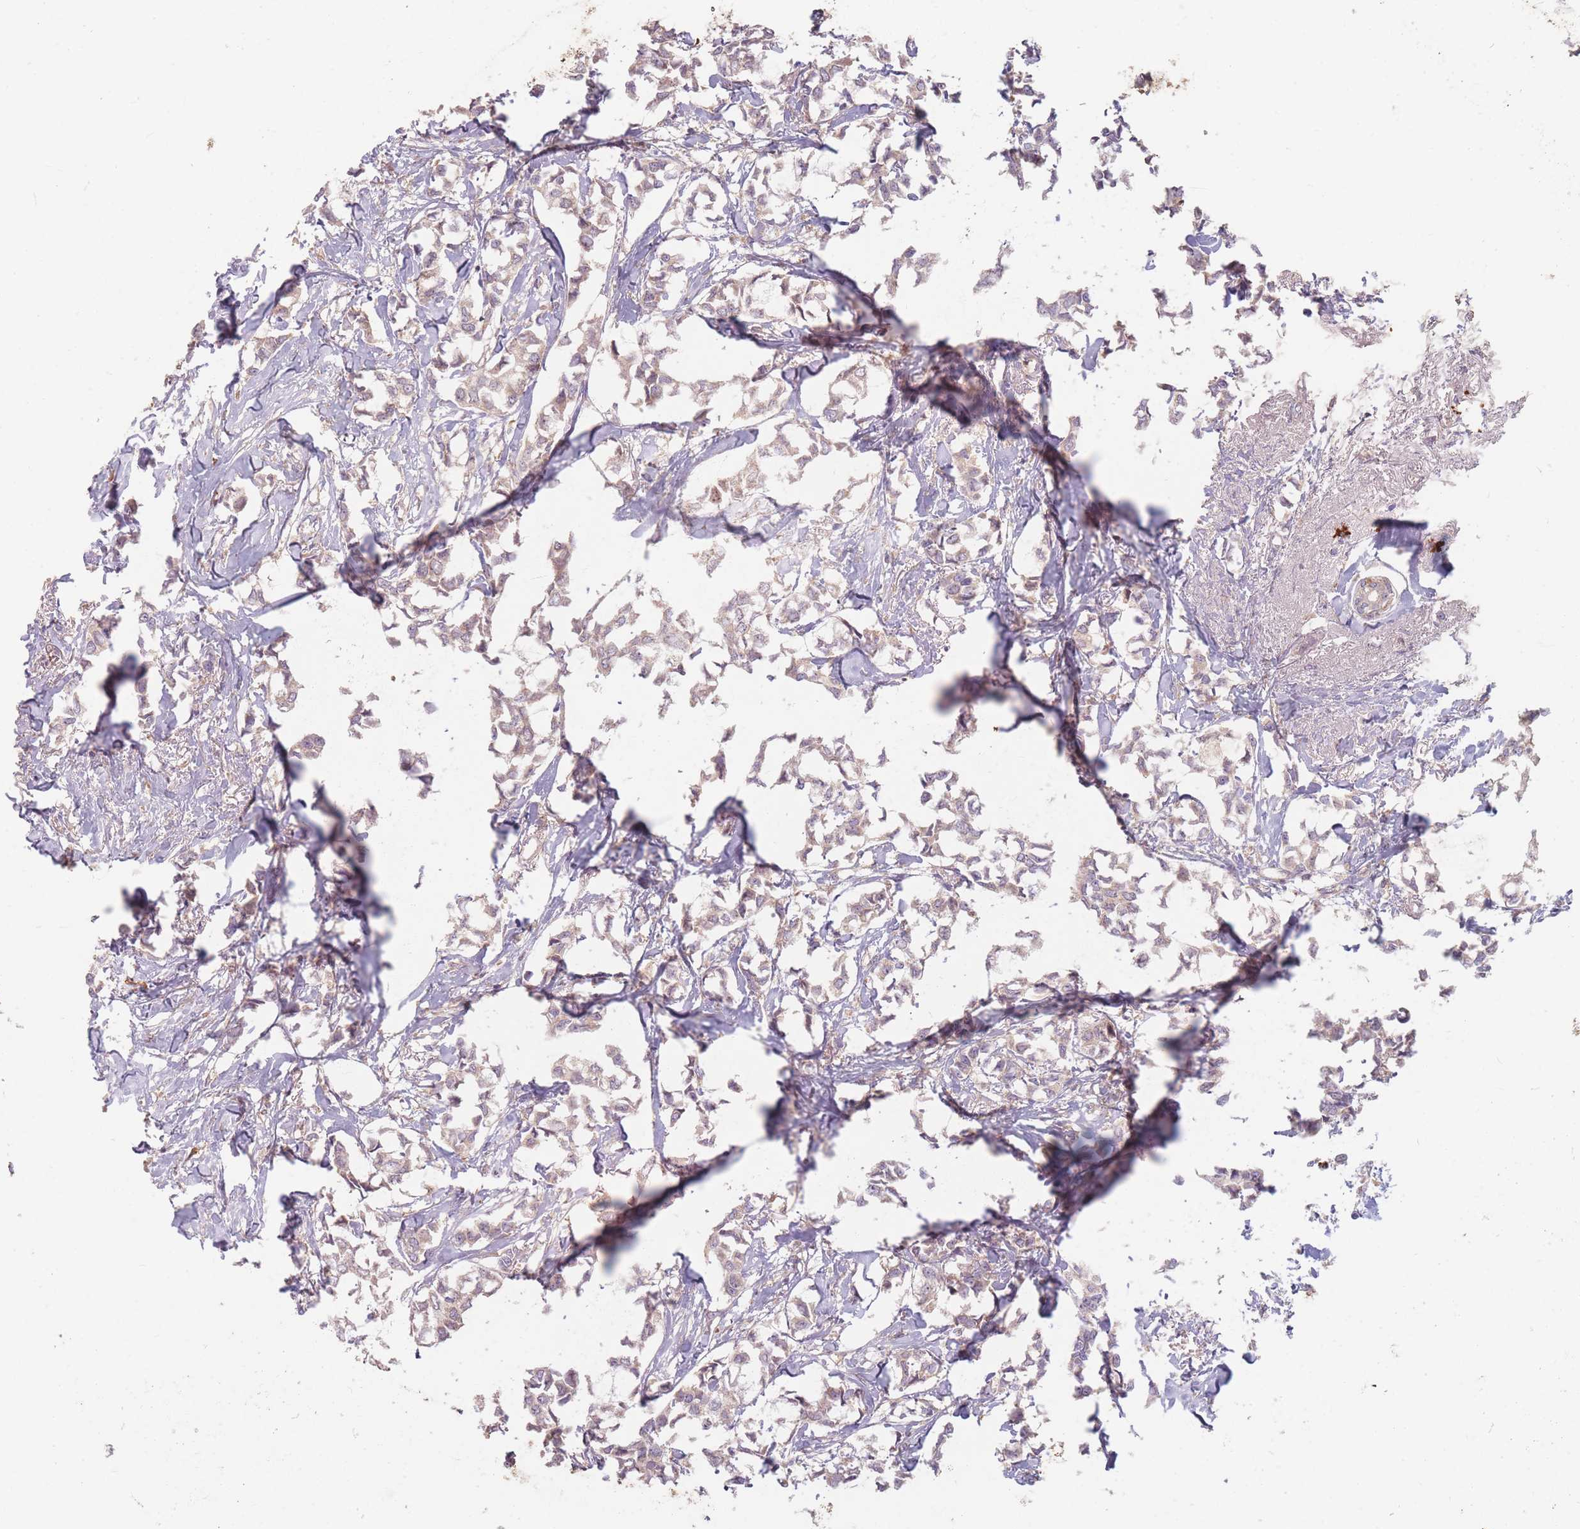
{"staining": {"intensity": "weak", "quantity": "<25%", "location": "cytoplasmic/membranous"}, "tissue": "breast cancer", "cell_type": "Tumor cells", "image_type": "cancer", "snomed": [{"axis": "morphology", "description": "Duct carcinoma"}, {"axis": "topography", "description": "Breast"}], "caption": "Image shows no significant protein expression in tumor cells of breast infiltrating ductal carcinoma.", "gene": "SMIM14", "patient": {"sex": "female", "age": 73}}